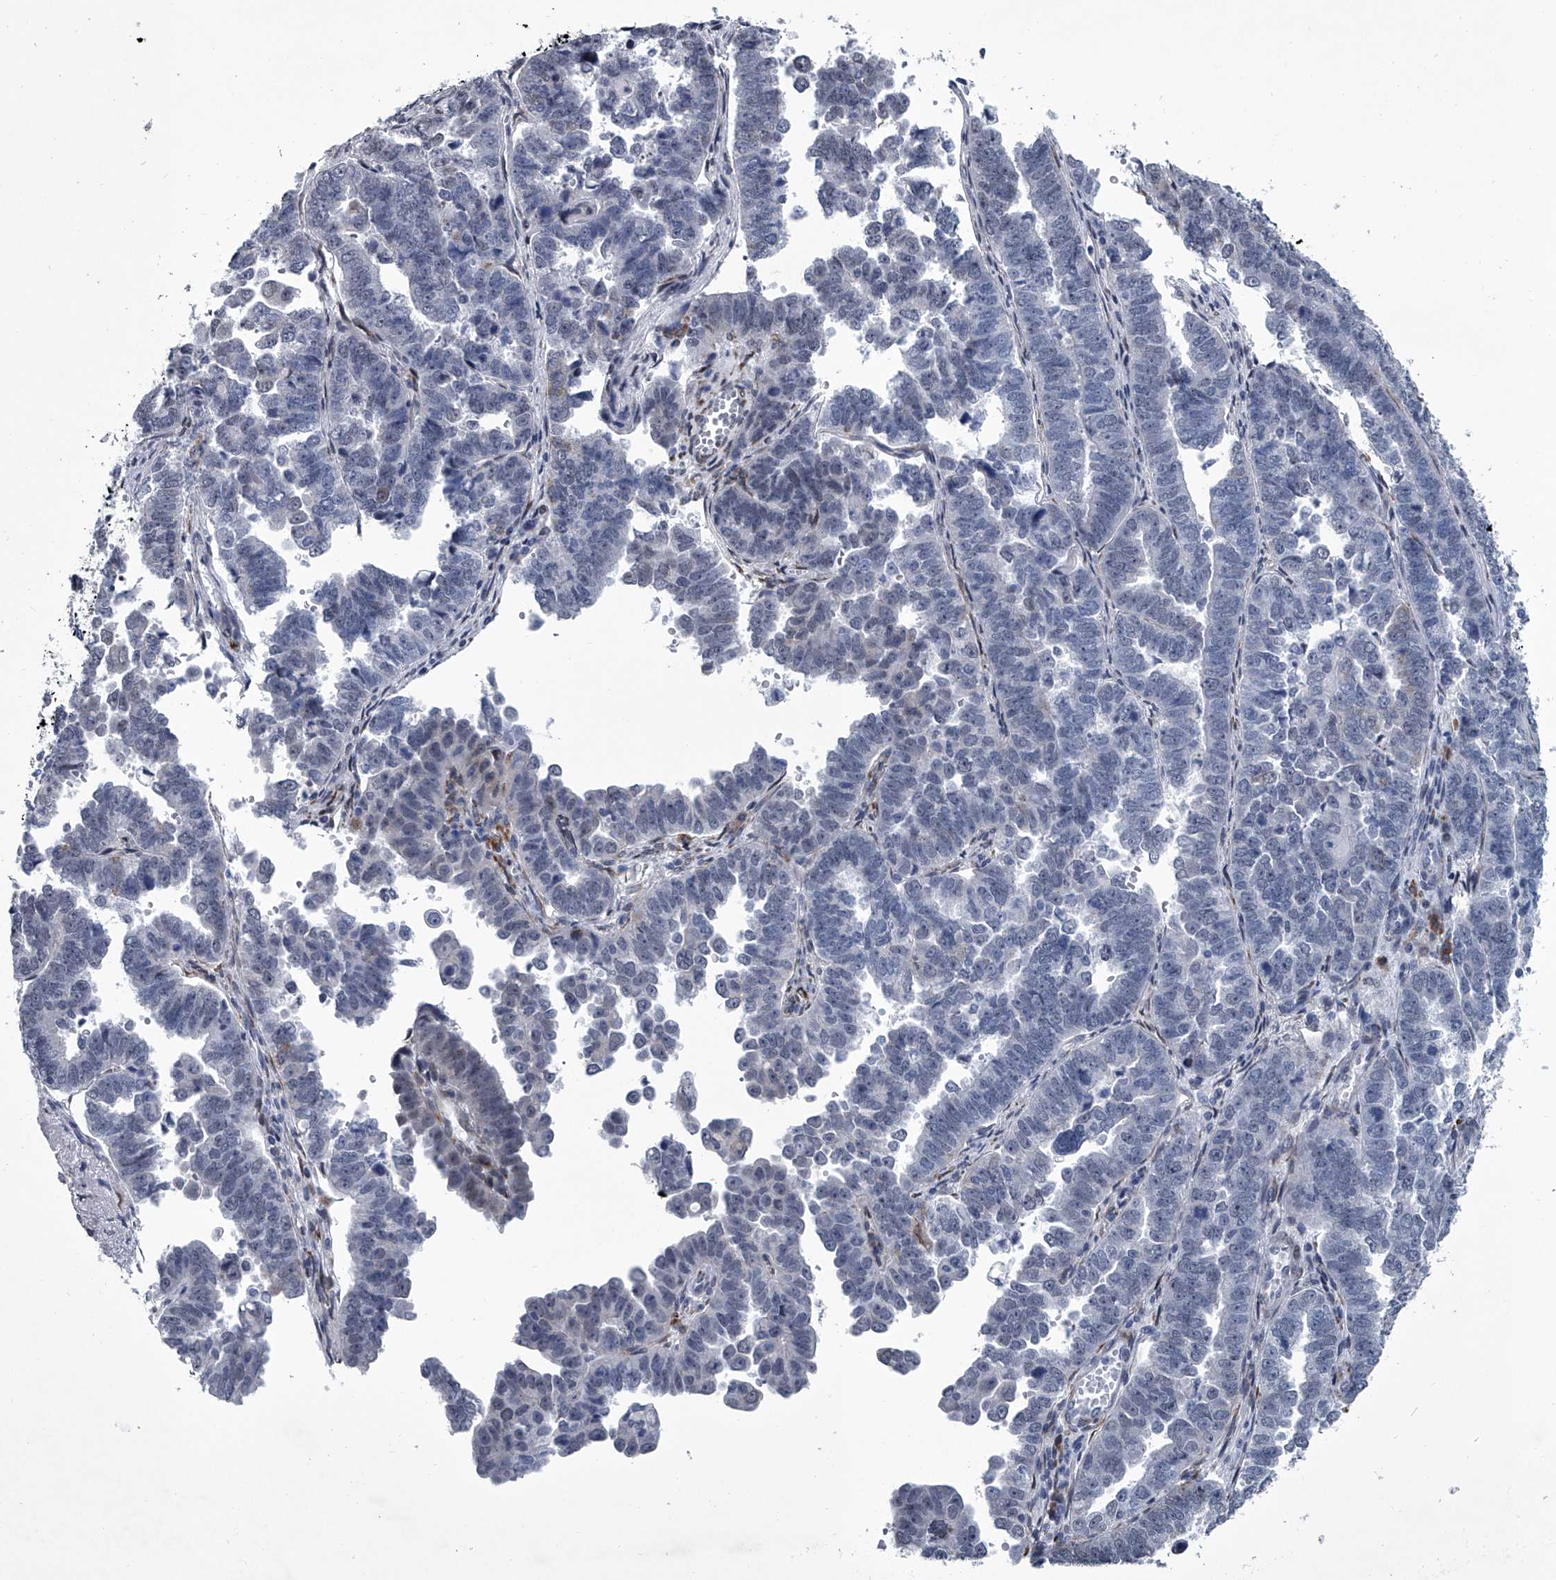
{"staining": {"intensity": "moderate", "quantity": "<25%", "location": "cytoplasmic/membranous"}, "tissue": "endometrial cancer", "cell_type": "Tumor cells", "image_type": "cancer", "snomed": [{"axis": "morphology", "description": "Adenocarcinoma, NOS"}, {"axis": "topography", "description": "Endometrium"}], "caption": "Endometrial cancer tissue demonstrates moderate cytoplasmic/membranous positivity in about <25% of tumor cells, visualized by immunohistochemistry. The staining was performed using DAB to visualize the protein expression in brown, while the nuclei were stained in blue with hematoxylin (Magnification: 20x).", "gene": "PPP2R5D", "patient": {"sex": "female", "age": 75}}